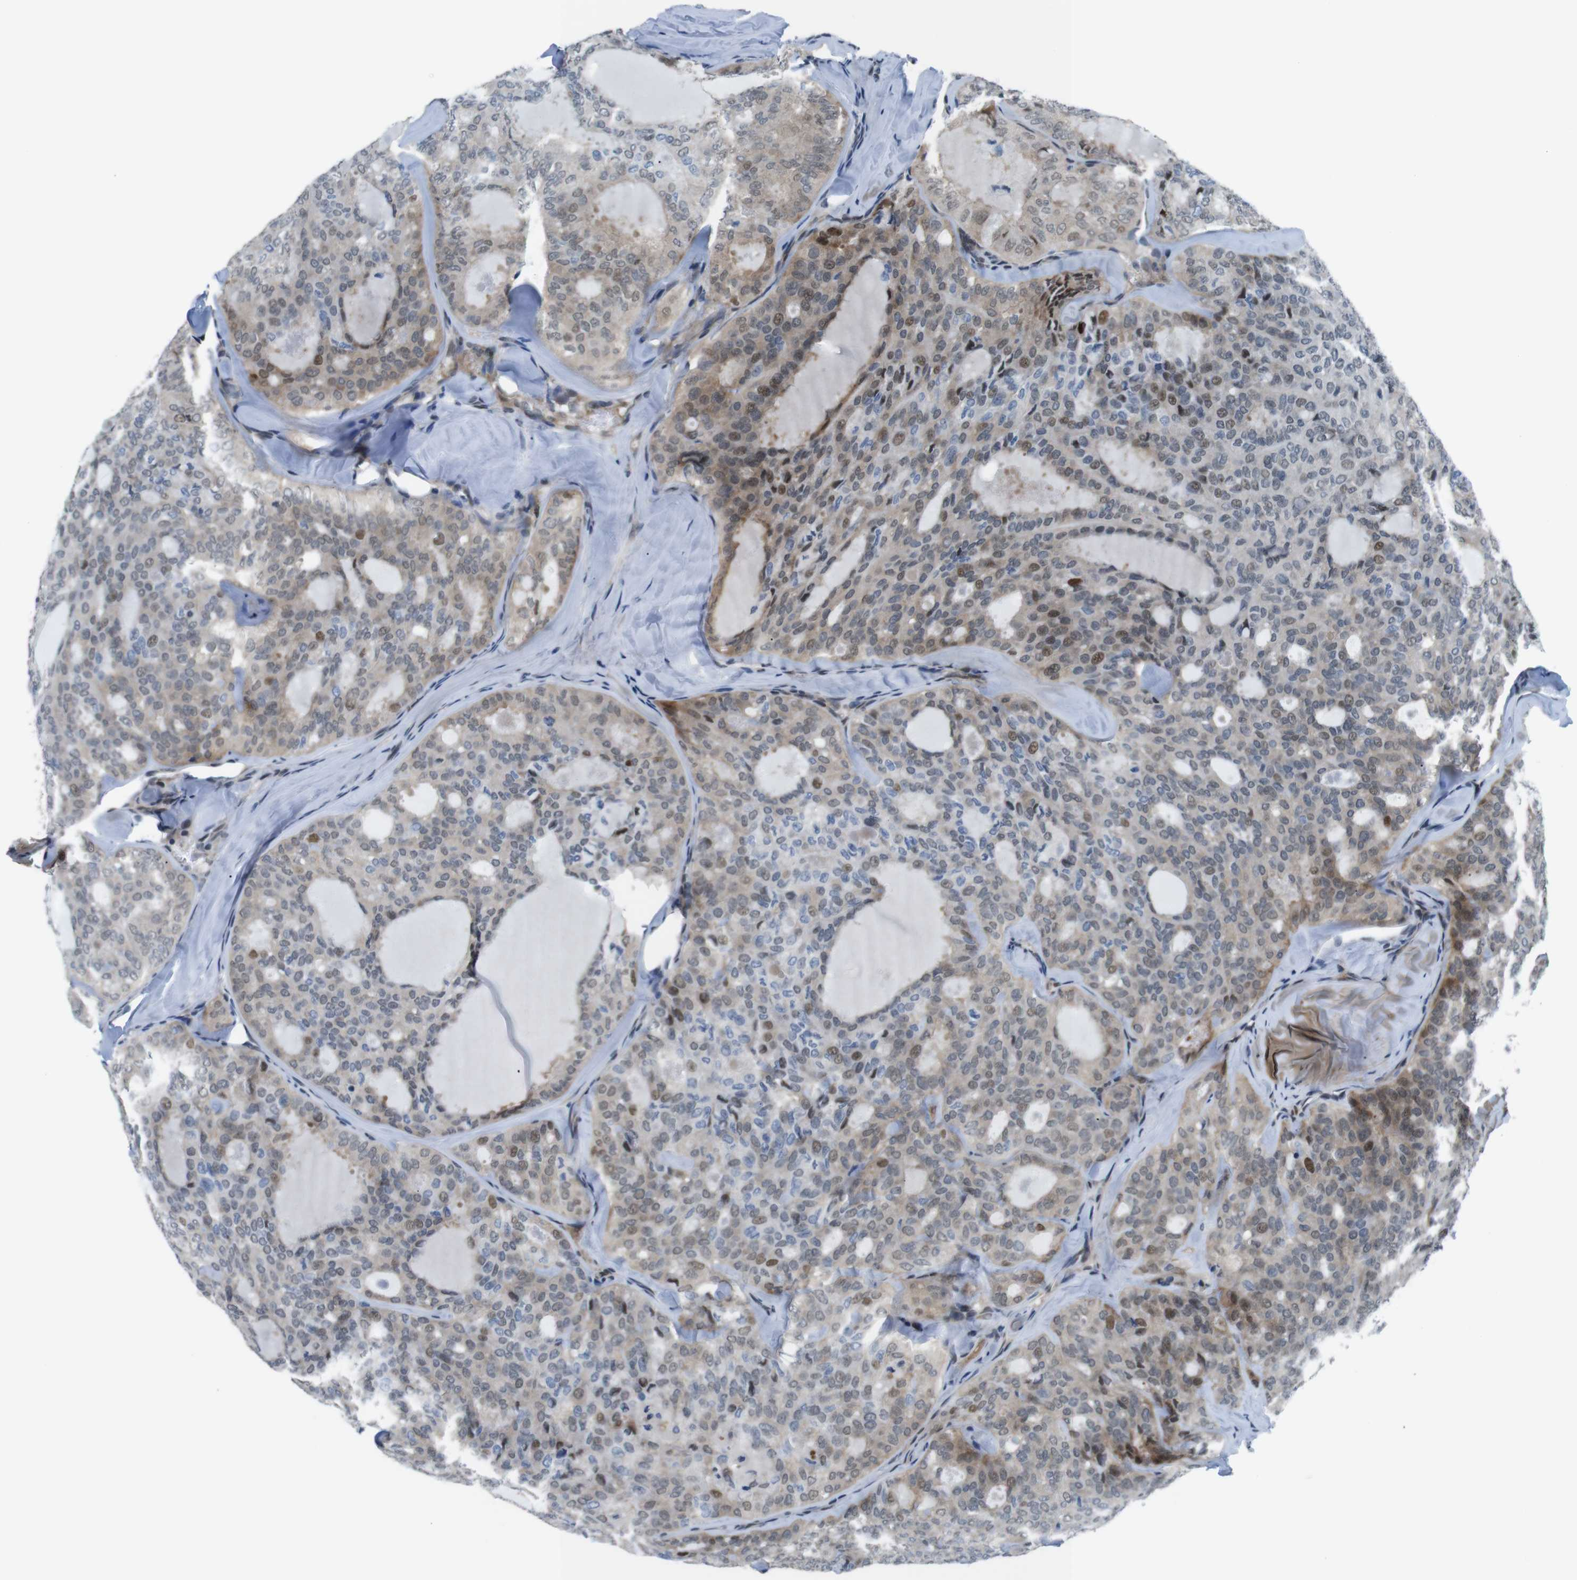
{"staining": {"intensity": "moderate", "quantity": "25%-75%", "location": "cytoplasmic/membranous,nuclear"}, "tissue": "thyroid cancer", "cell_type": "Tumor cells", "image_type": "cancer", "snomed": [{"axis": "morphology", "description": "Follicular adenoma carcinoma, NOS"}, {"axis": "topography", "description": "Thyroid gland"}], "caption": "Immunohistochemistry histopathology image of neoplastic tissue: thyroid follicular adenoma carcinoma stained using IHC shows medium levels of moderate protein expression localized specifically in the cytoplasmic/membranous and nuclear of tumor cells, appearing as a cytoplasmic/membranous and nuclear brown color.", "gene": "SMCO2", "patient": {"sex": "male", "age": 75}}